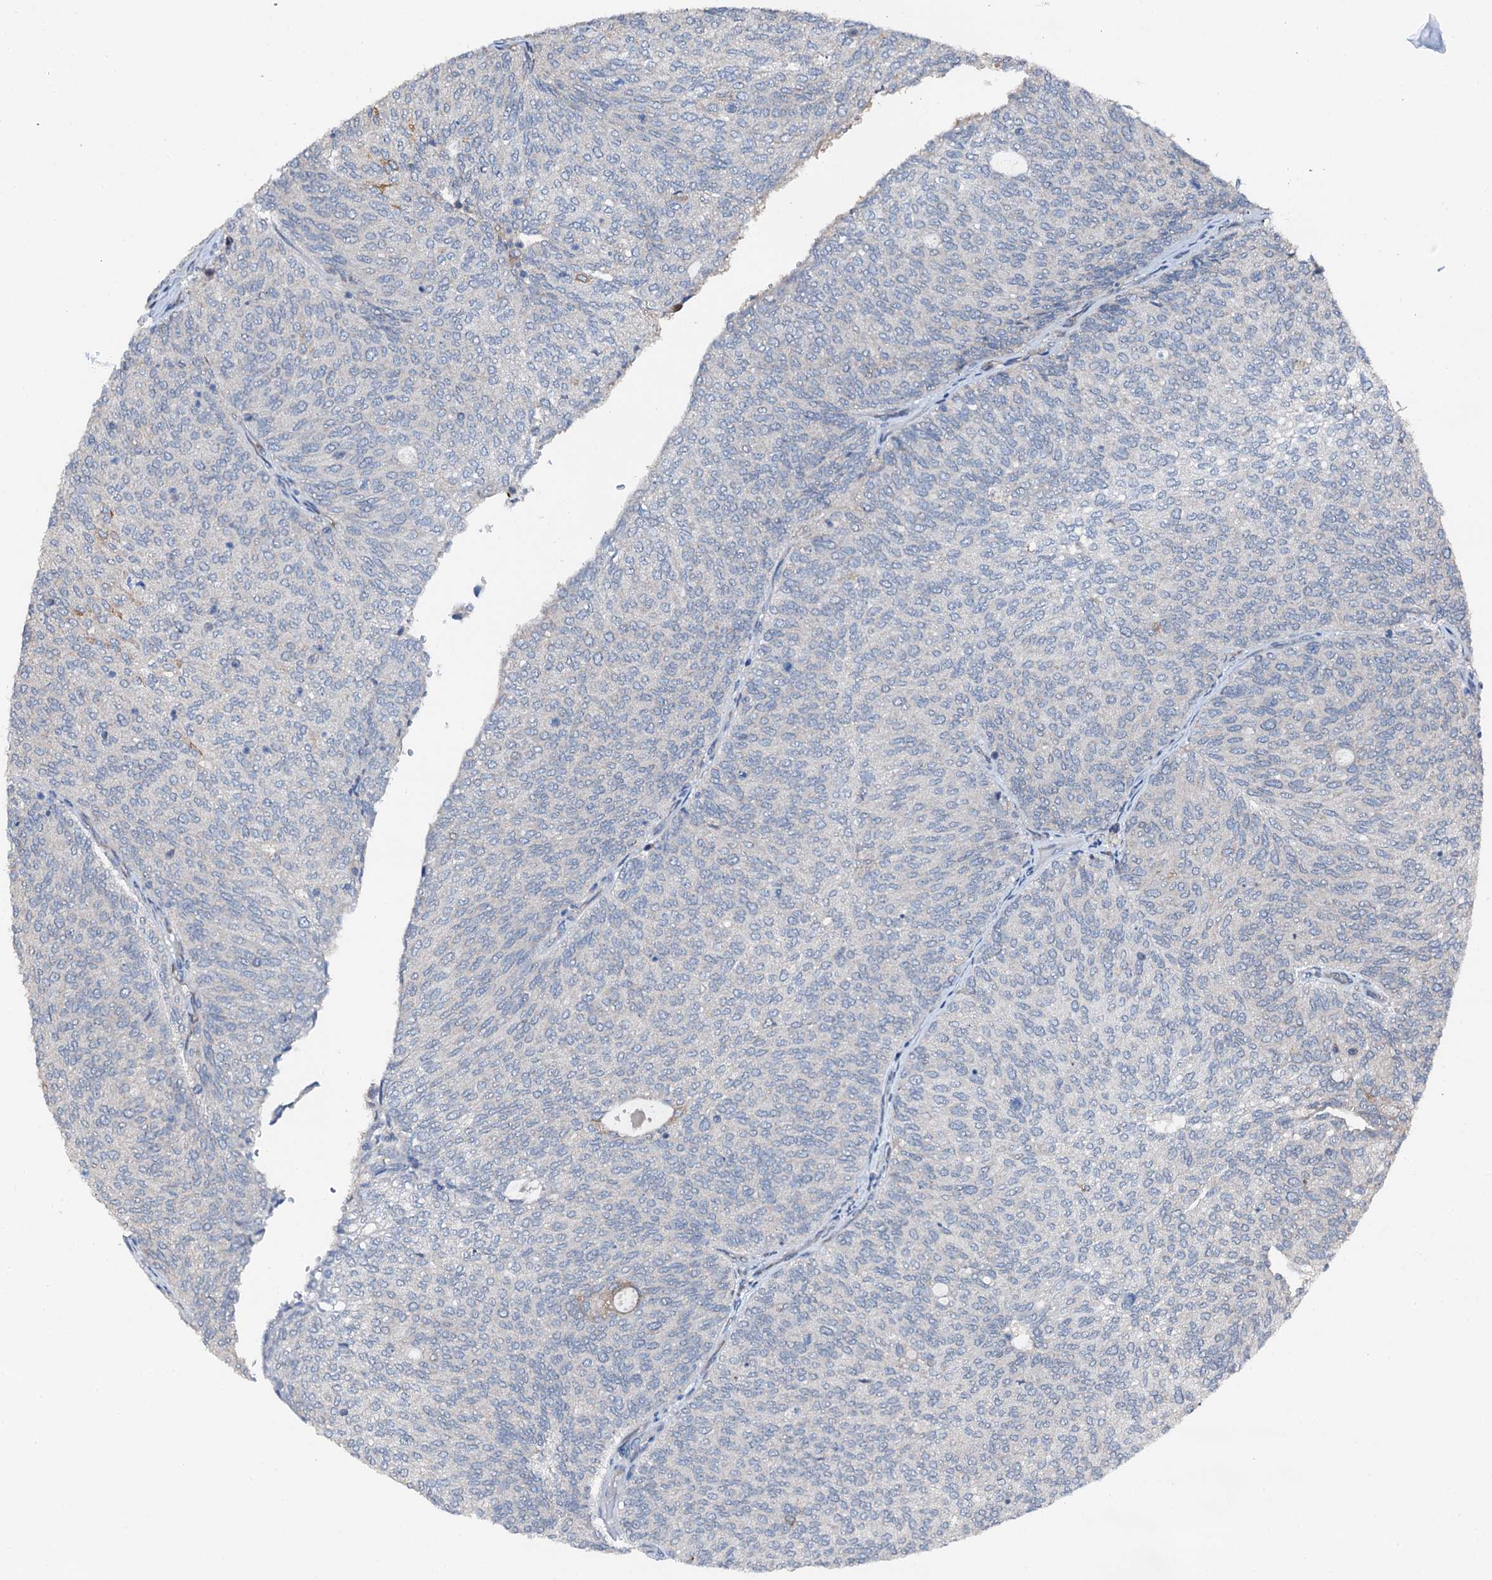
{"staining": {"intensity": "negative", "quantity": "none", "location": "none"}, "tissue": "urothelial cancer", "cell_type": "Tumor cells", "image_type": "cancer", "snomed": [{"axis": "morphology", "description": "Urothelial carcinoma, Low grade"}, {"axis": "topography", "description": "Urinary bladder"}], "caption": "Immunohistochemical staining of urothelial carcinoma (low-grade) demonstrates no significant positivity in tumor cells.", "gene": "FLYWCH1", "patient": {"sex": "female", "age": 79}}